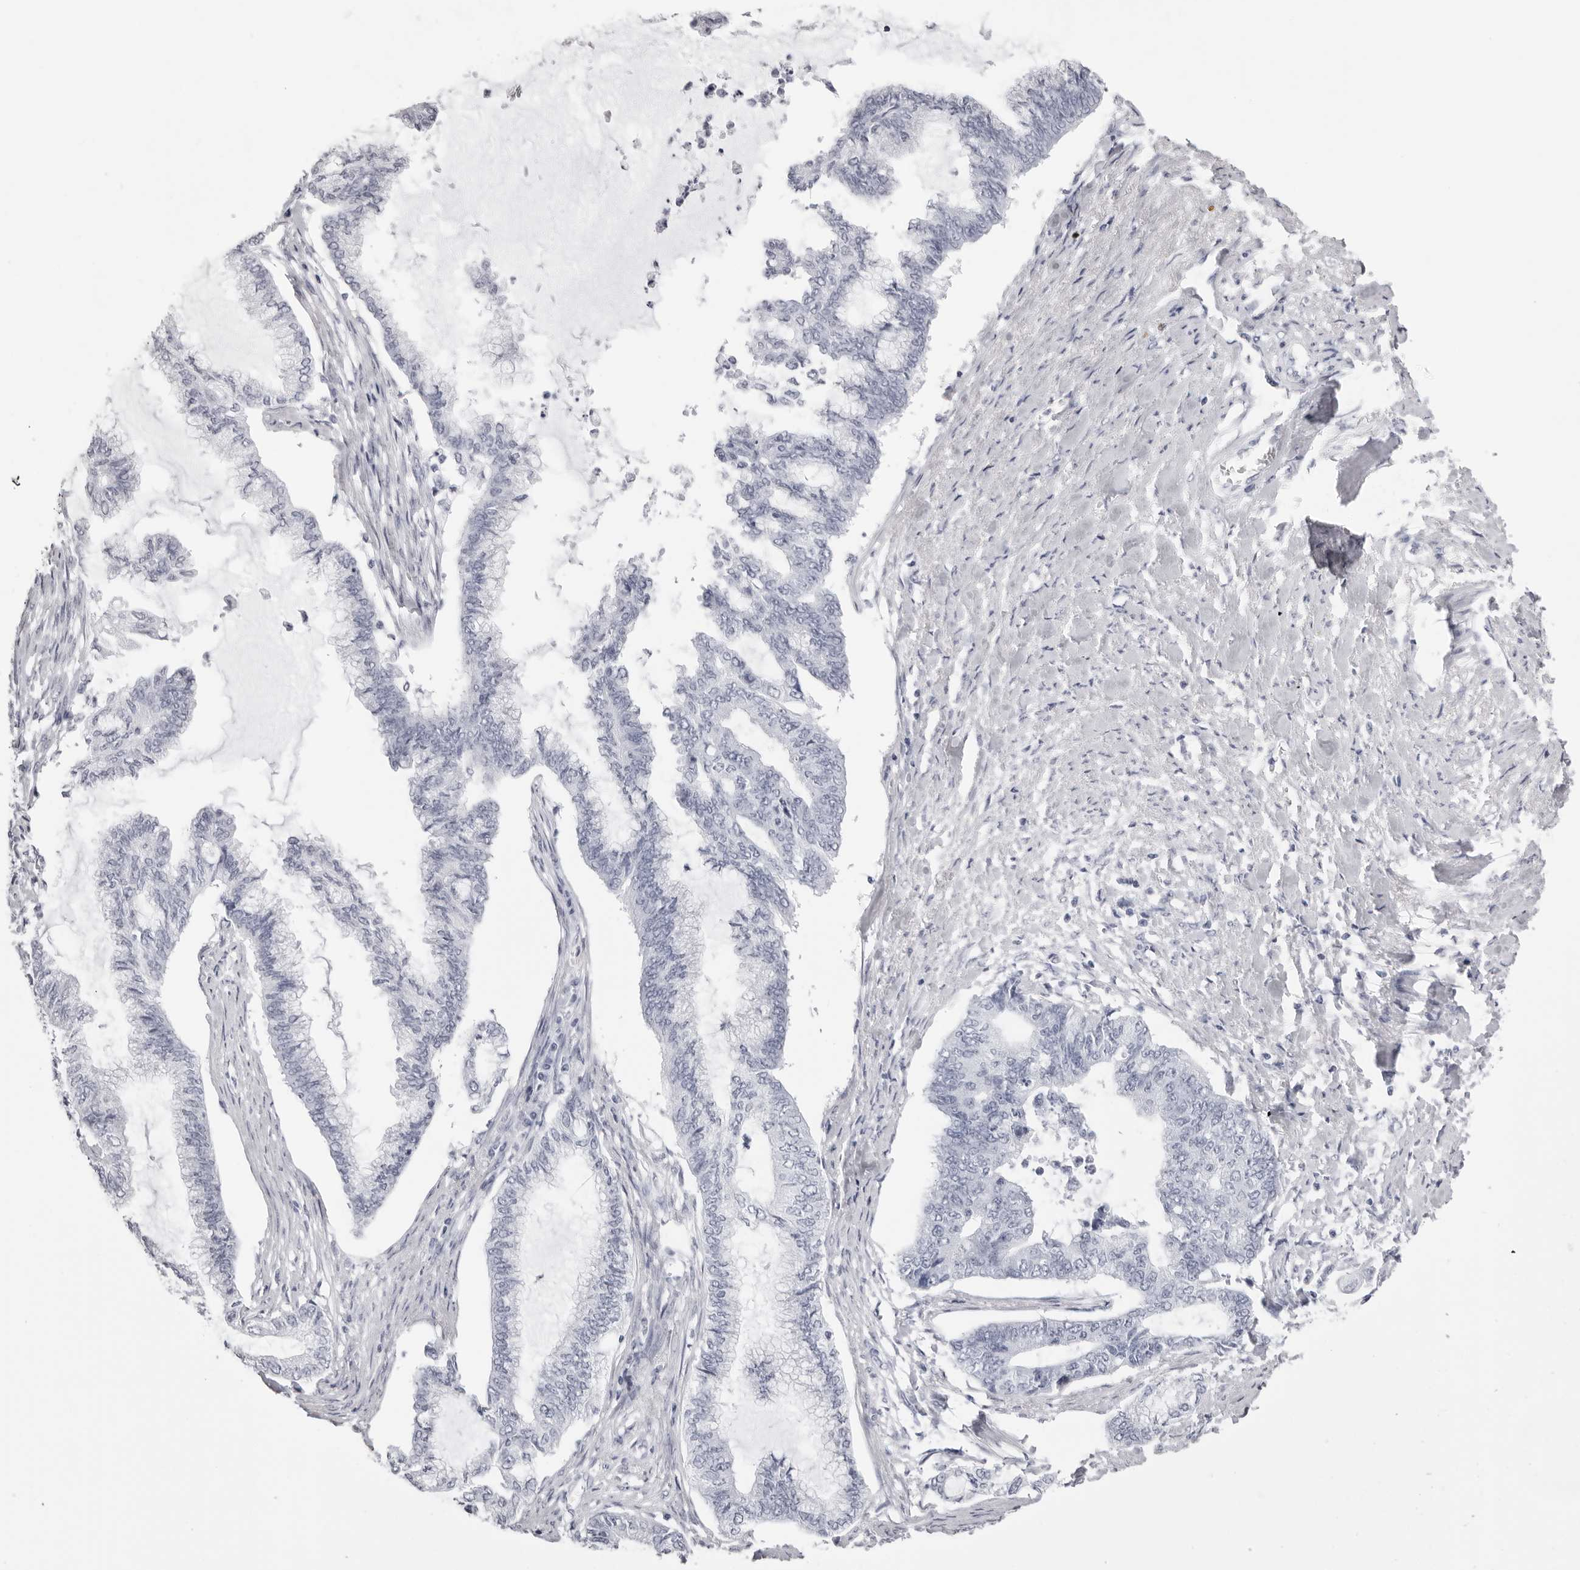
{"staining": {"intensity": "negative", "quantity": "none", "location": "none"}, "tissue": "endometrial cancer", "cell_type": "Tumor cells", "image_type": "cancer", "snomed": [{"axis": "morphology", "description": "Adenocarcinoma, NOS"}, {"axis": "topography", "description": "Endometrium"}], "caption": "The immunohistochemistry micrograph has no significant positivity in tumor cells of endometrial adenocarcinoma tissue.", "gene": "RHO", "patient": {"sex": "female", "age": 86}}